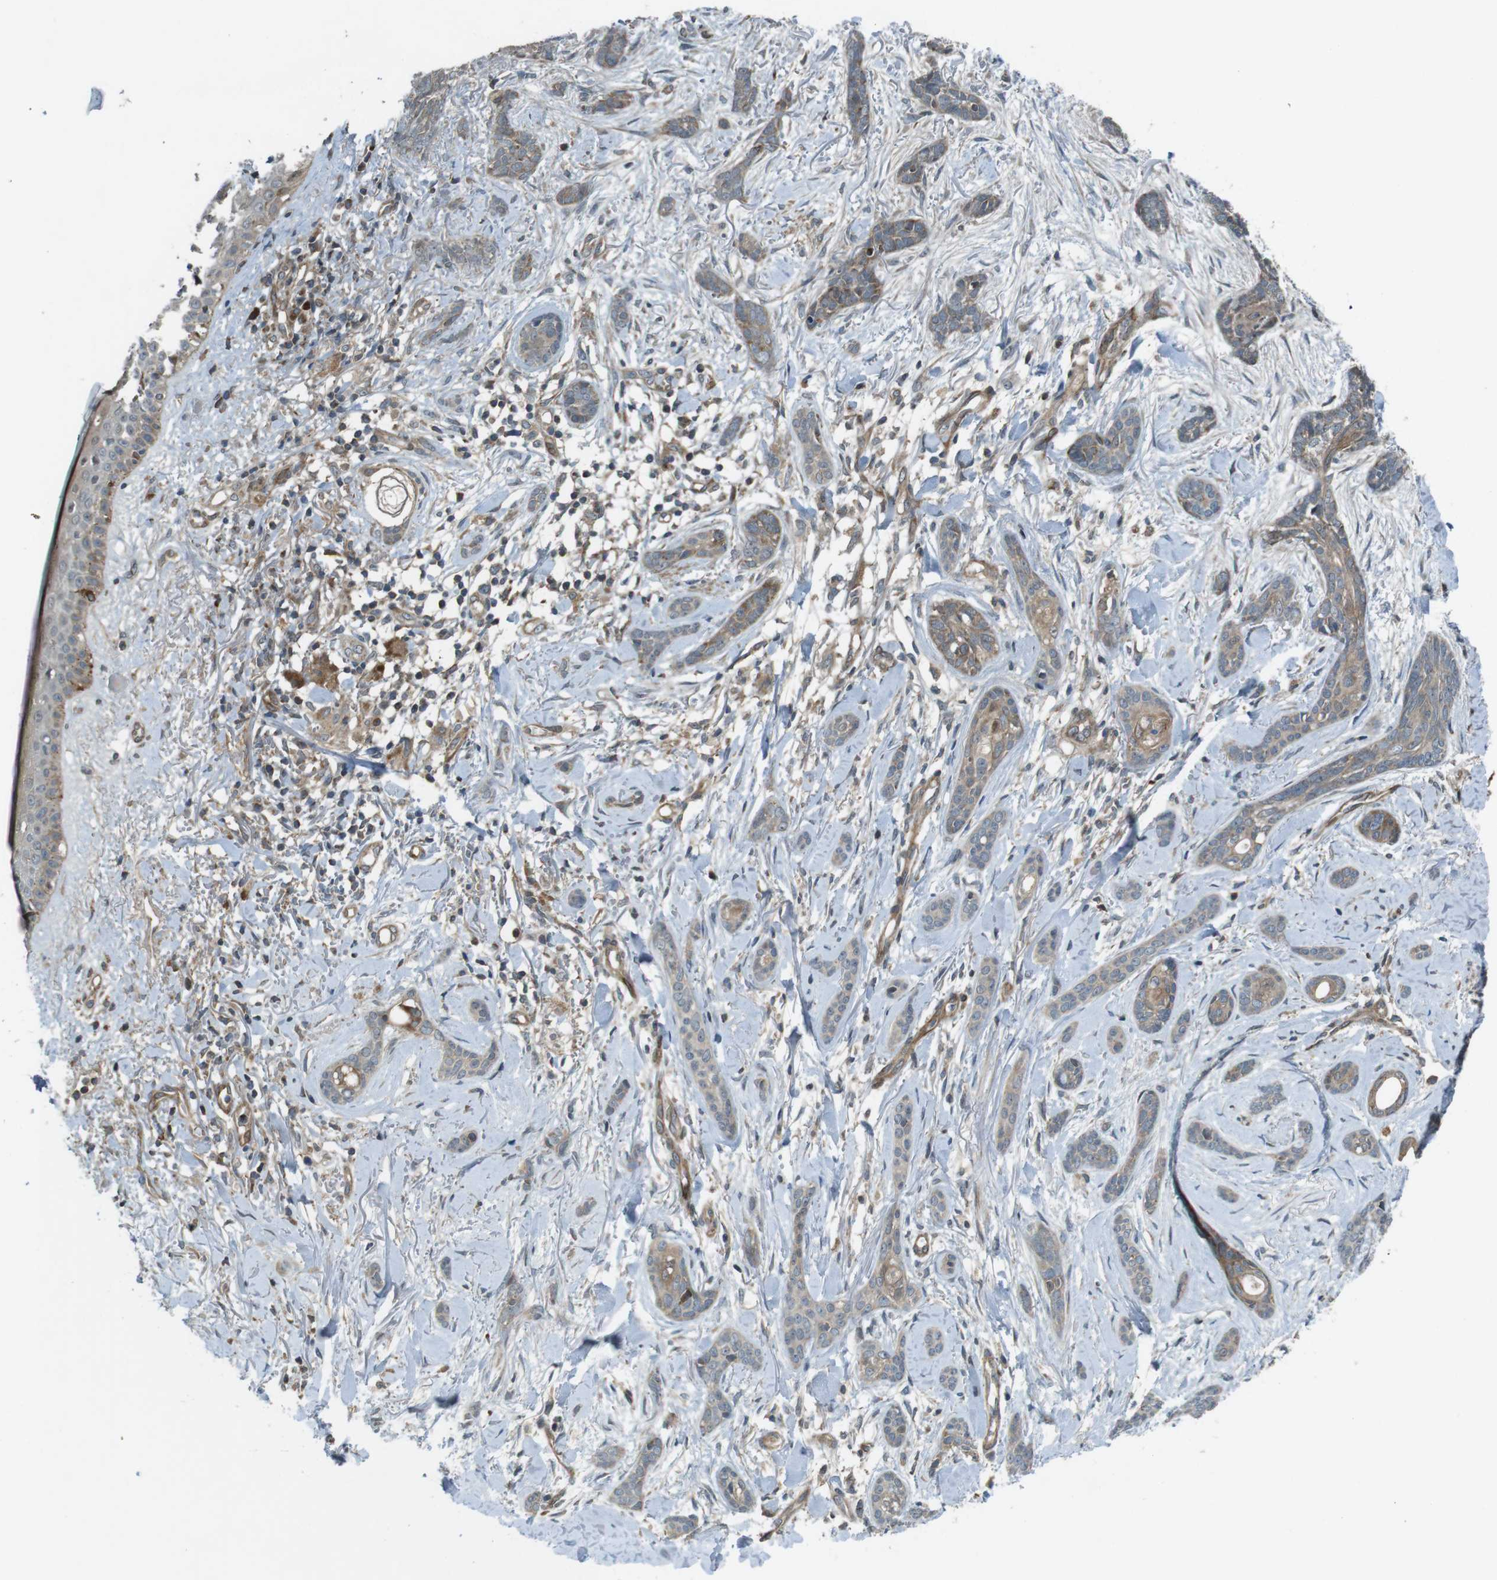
{"staining": {"intensity": "weak", "quantity": ">75%", "location": "cytoplasmic/membranous"}, "tissue": "skin cancer", "cell_type": "Tumor cells", "image_type": "cancer", "snomed": [{"axis": "morphology", "description": "Basal cell carcinoma"}, {"axis": "morphology", "description": "Adnexal tumor, benign"}, {"axis": "topography", "description": "Skin"}], "caption": "About >75% of tumor cells in skin cancer show weak cytoplasmic/membranous protein expression as visualized by brown immunohistochemical staining.", "gene": "IFFO2", "patient": {"sex": "female", "age": 42}}